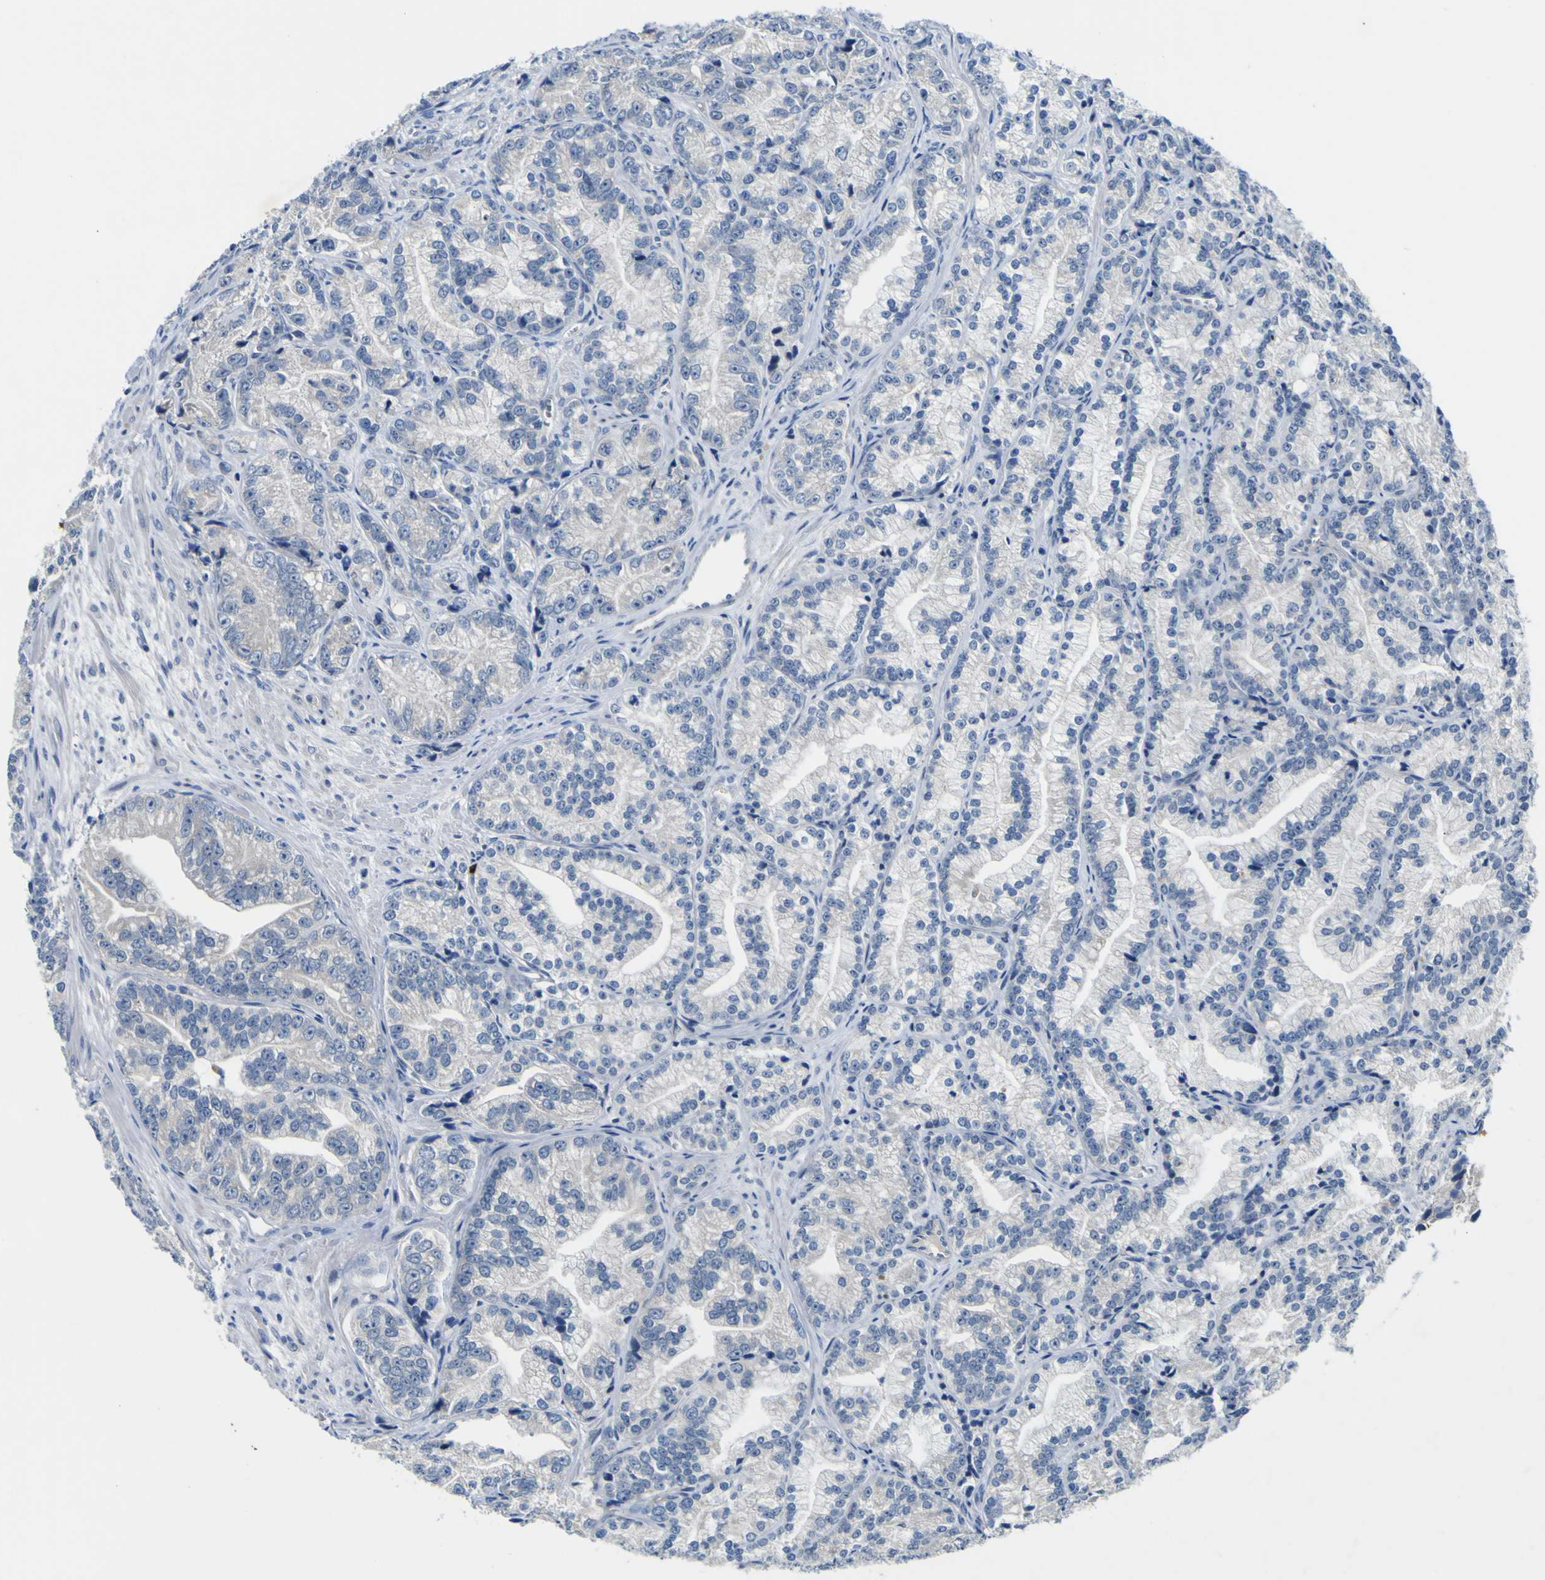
{"staining": {"intensity": "negative", "quantity": "none", "location": "none"}, "tissue": "prostate cancer", "cell_type": "Tumor cells", "image_type": "cancer", "snomed": [{"axis": "morphology", "description": "Adenocarcinoma, Low grade"}, {"axis": "topography", "description": "Prostate"}], "caption": "The immunohistochemistry (IHC) photomicrograph has no significant positivity in tumor cells of adenocarcinoma (low-grade) (prostate) tissue.", "gene": "LDLR", "patient": {"sex": "male", "age": 89}}